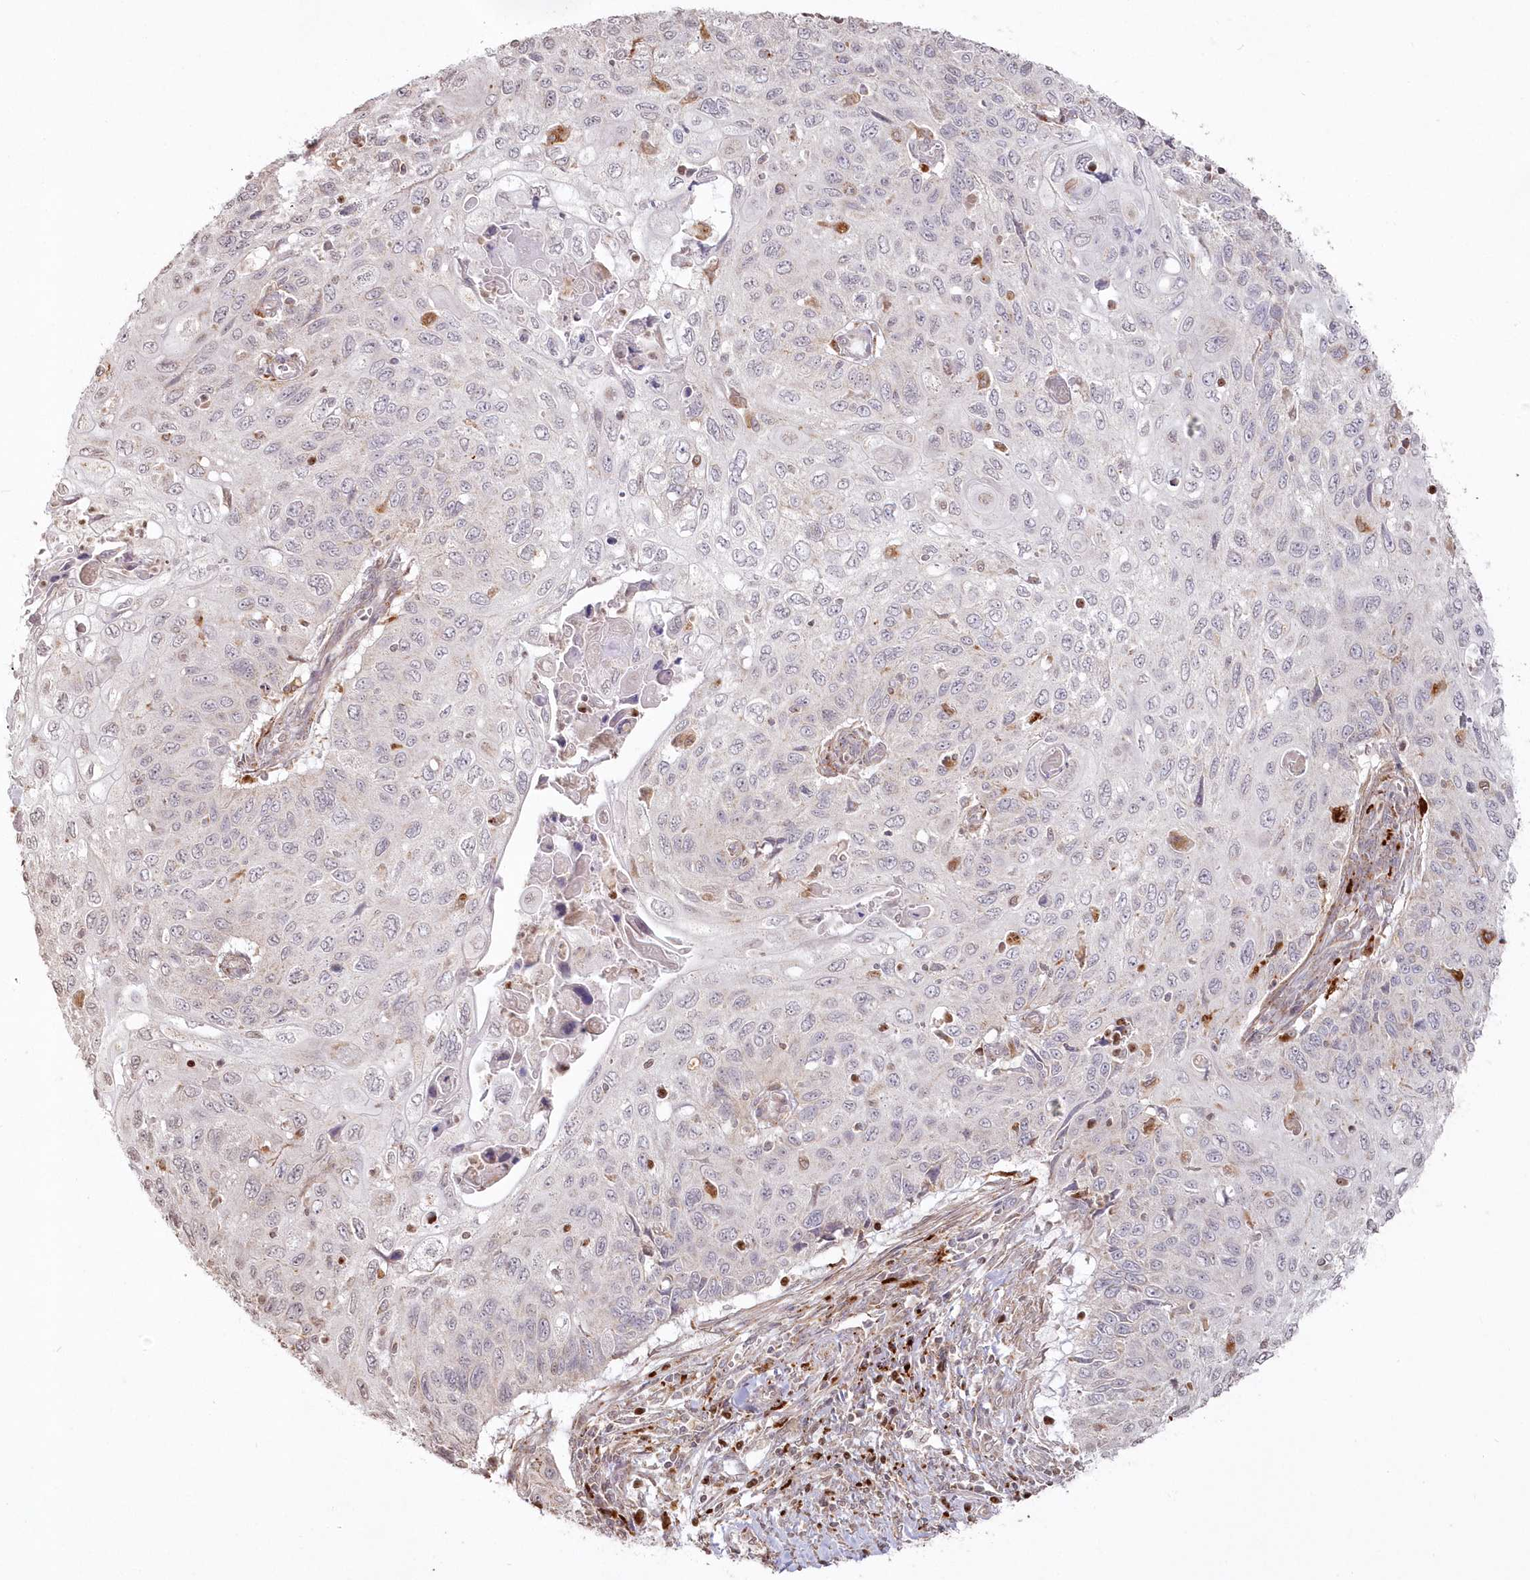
{"staining": {"intensity": "negative", "quantity": "none", "location": "none"}, "tissue": "cervical cancer", "cell_type": "Tumor cells", "image_type": "cancer", "snomed": [{"axis": "morphology", "description": "Squamous cell carcinoma, NOS"}, {"axis": "topography", "description": "Cervix"}], "caption": "Immunohistochemistry micrograph of neoplastic tissue: human cervical squamous cell carcinoma stained with DAB displays no significant protein staining in tumor cells.", "gene": "ARSB", "patient": {"sex": "female", "age": 70}}